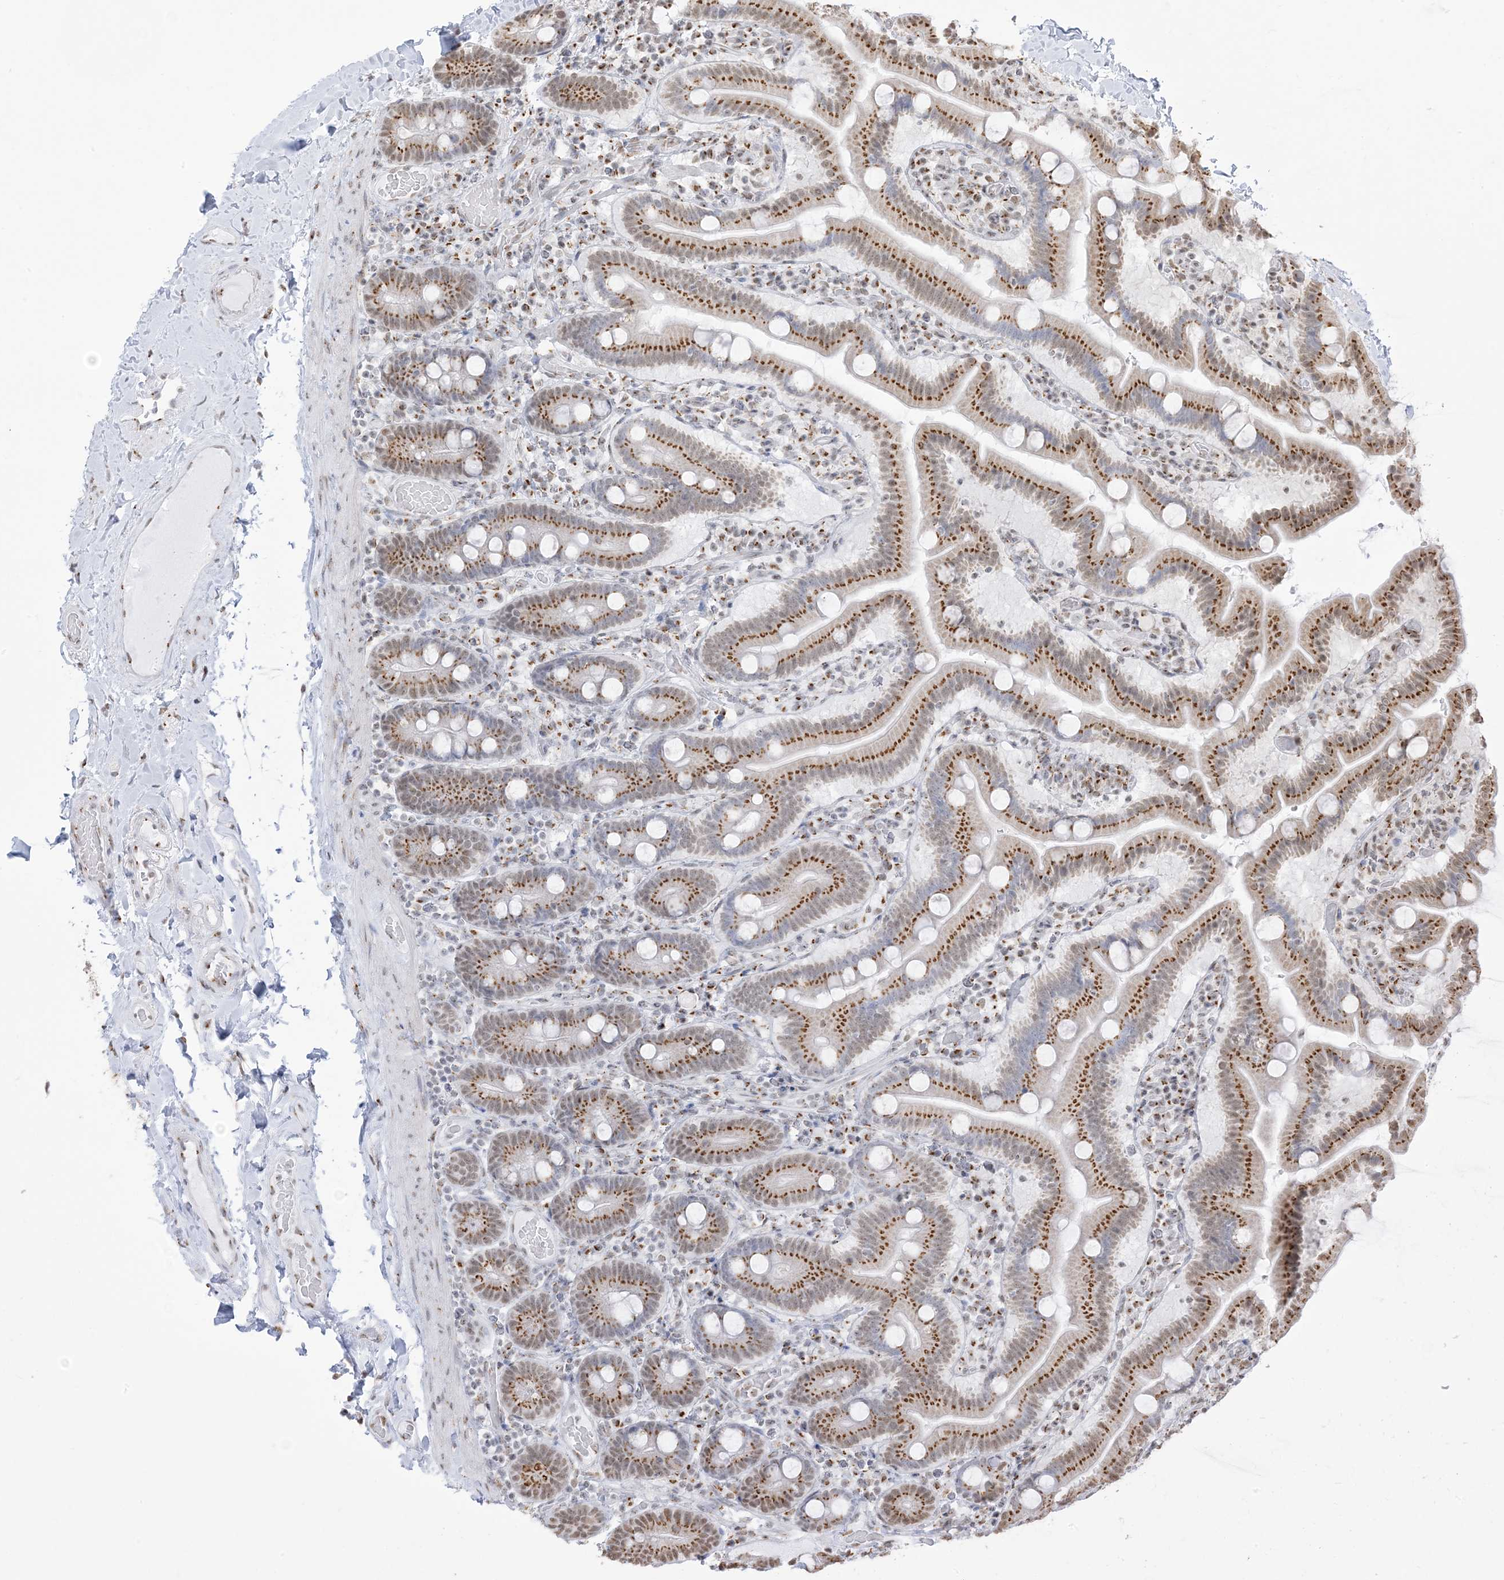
{"staining": {"intensity": "strong", "quantity": ">75%", "location": "cytoplasmic/membranous,nuclear"}, "tissue": "duodenum", "cell_type": "Glandular cells", "image_type": "normal", "snomed": [{"axis": "morphology", "description": "Normal tissue, NOS"}, {"axis": "topography", "description": "Duodenum"}], "caption": "A micrograph showing strong cytoplasmic/membranous,nuclear staining in about >75% of glandular cells in benign duodenum, as visualized by brown immunohistochemical staining.", "gene": "GPR107", "patient": {"sex": "male", "age": 55}}